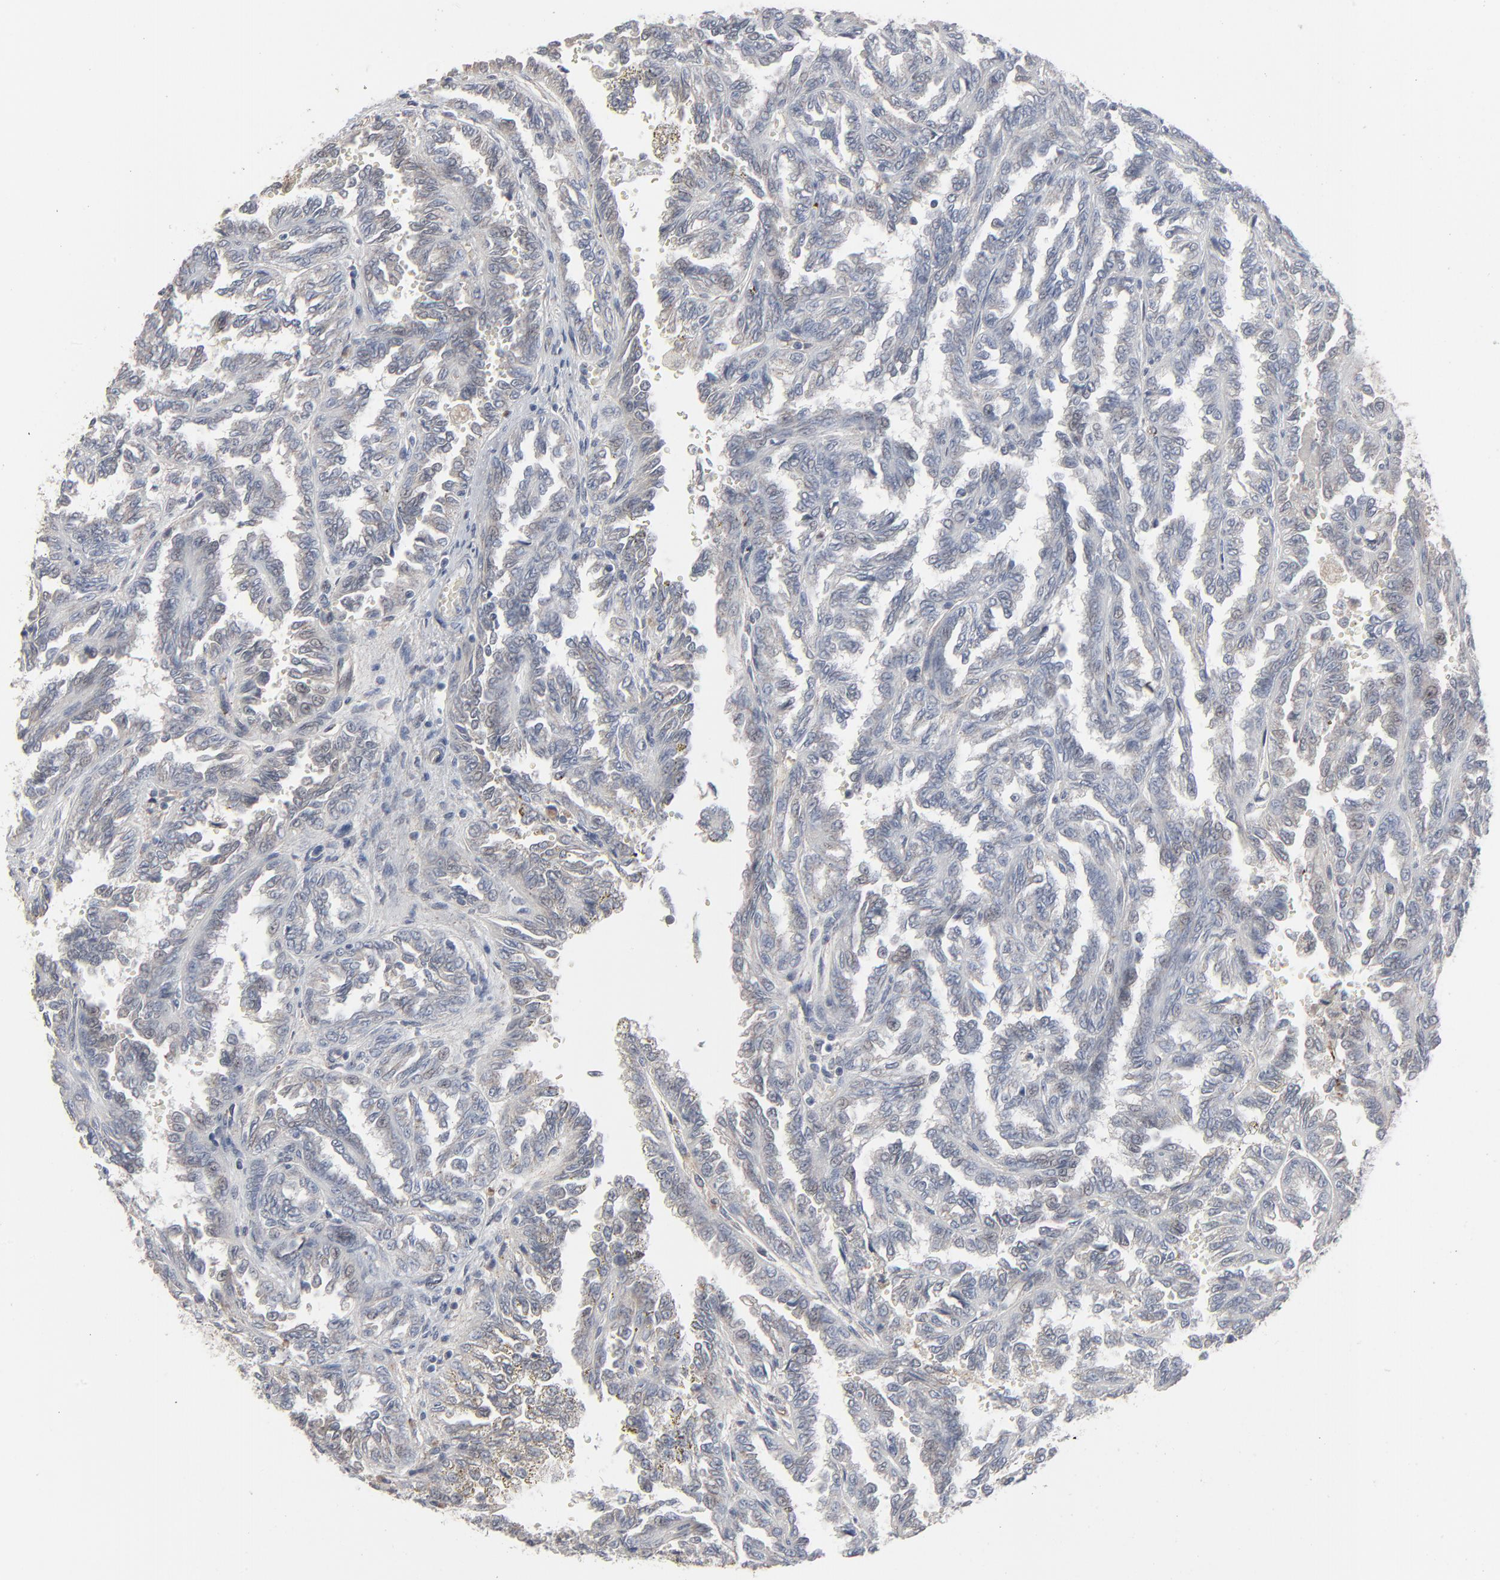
{"staining": {"intensity": "negative", "quantity": "none", "location": "none"}, "tissue": "renal cancer", "cell_type": "Tumor cells", "image_type": "cancer", "snomed": [{"axis": "morphology", "description": "Inflammation, NOS"}, {"axis": "morphology", "description": "Adenocarcinoma, NOS"}, {"axis": "topography", "description": "Kidney"}], "caption": "IHC image of human renal cancer stained for a protein (brown), which demonstrates no staining in tumor cells.", "gene": "JAM3", "patient": {"sex": "male", "age": 68}}